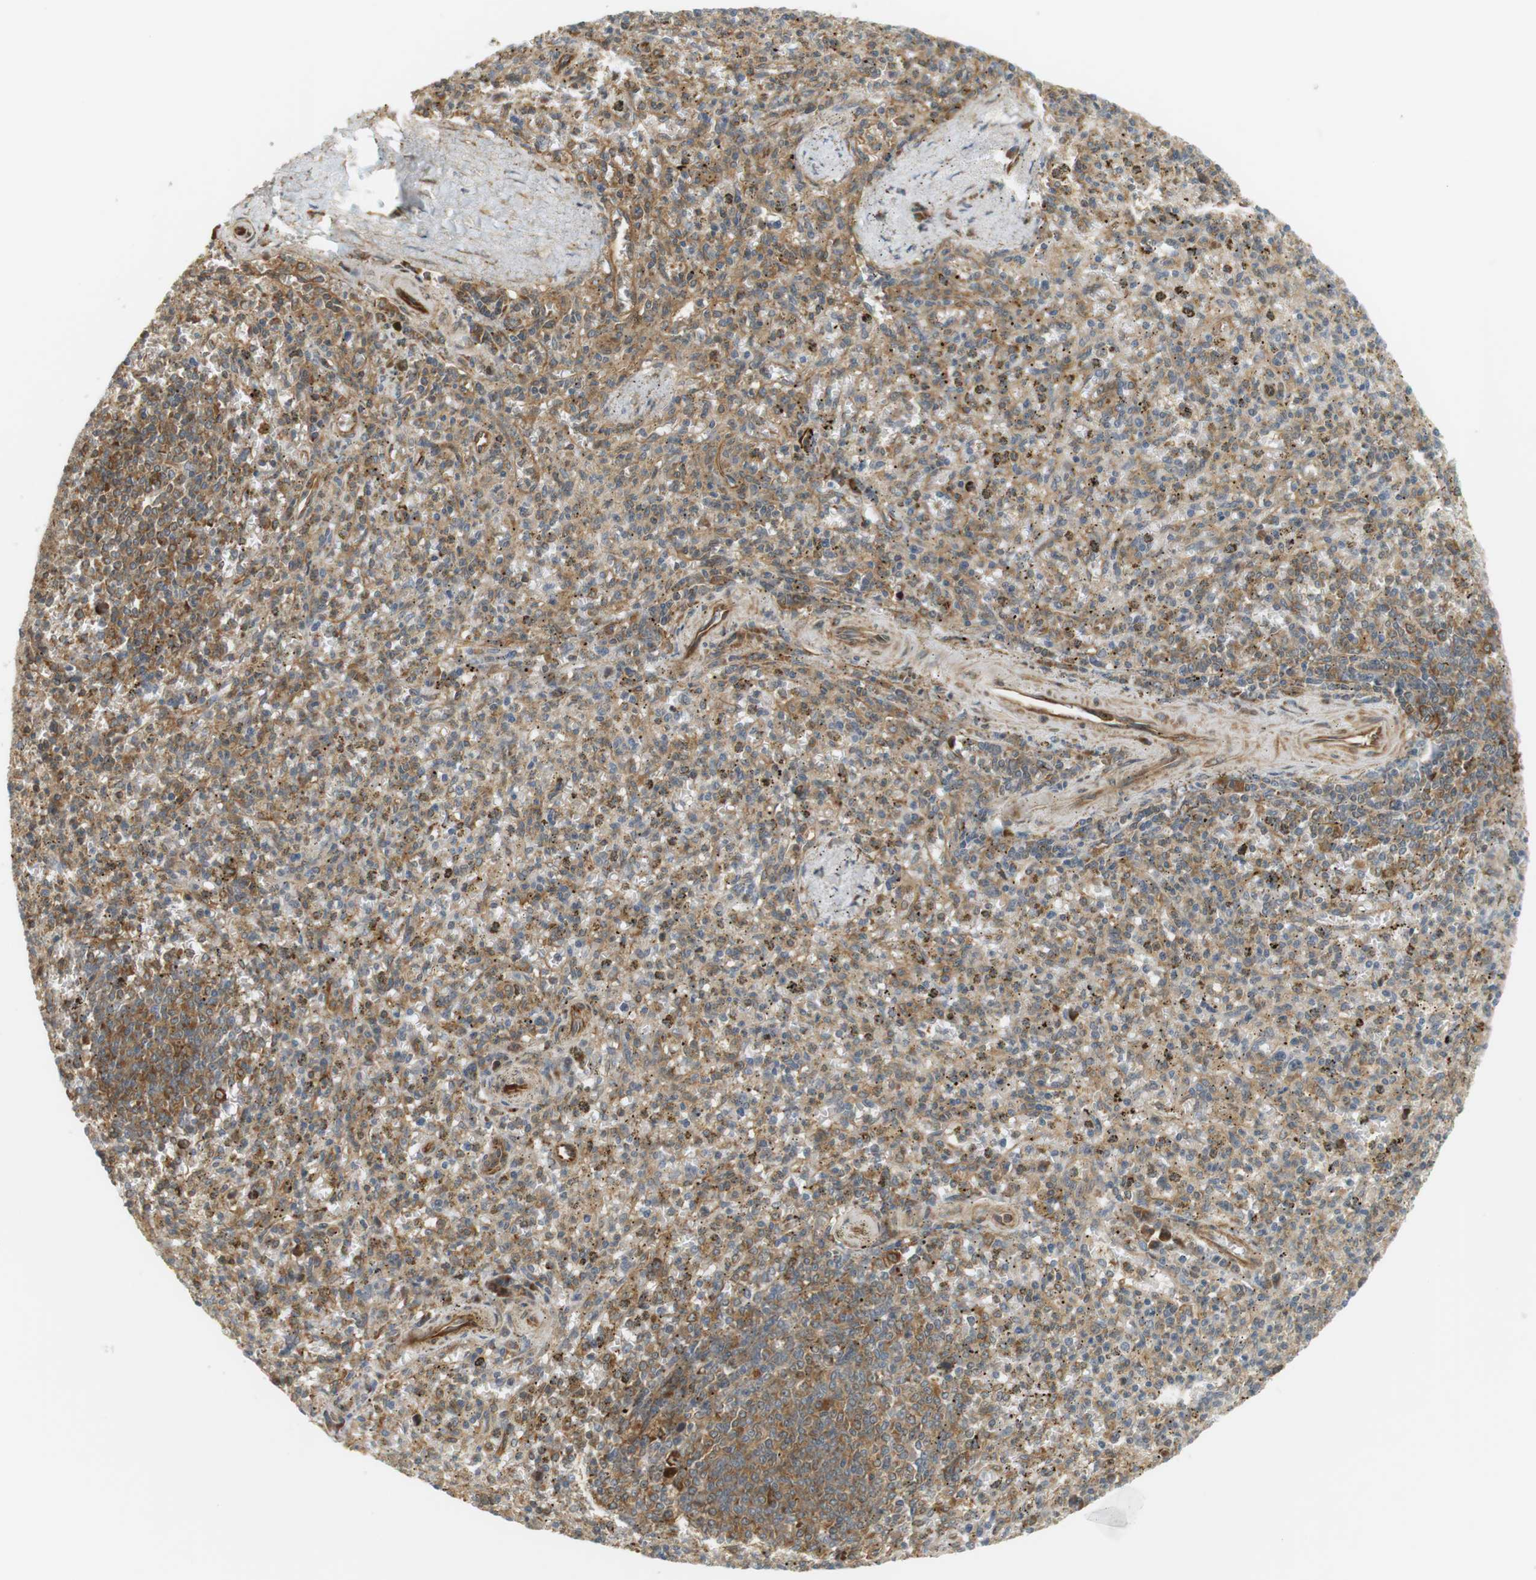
{"staining": {"intensity": "moderate", "quantity": ">75%", "location": "cytoplasmic/membranous"}, "tissue": "spleen", "cell_type": "Cells in red pulp", "image_type": "normal", "snomed": [{"axis": "morphology", "description": "Normal tissue, NOS"}, {"axis": "topography", "description": "Spleen"}], "caption": "The immunohistochemical stain highlights moderate cytoplasmic/membranous expression in cells in red pulp of benign spleen.", "gene": "PA2G4", "patient": {"sex": "male", "age": 72}}